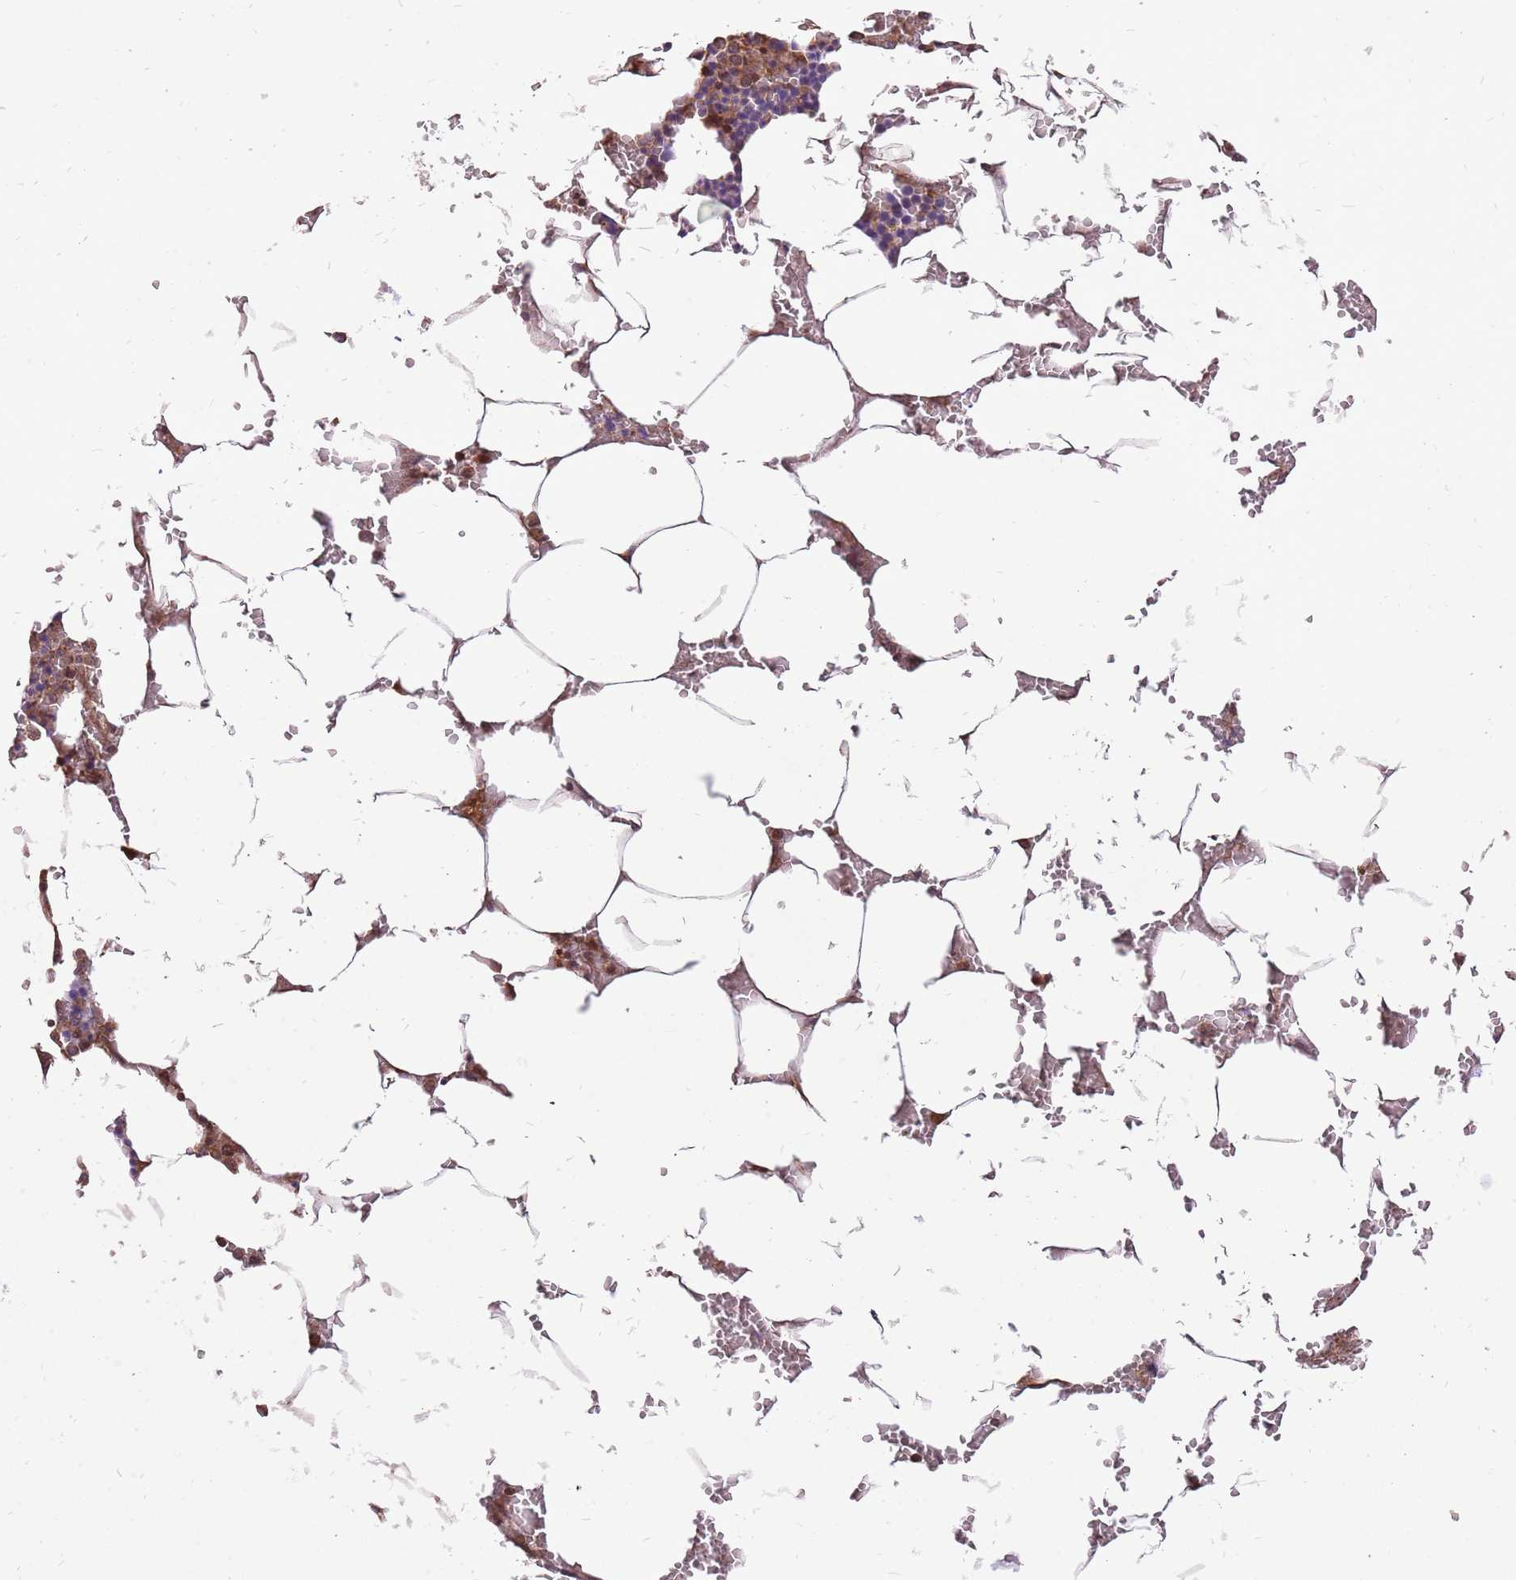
{"staining": {"intensity": "moderate", "quantity": "25%-75%", "location": "cytoplasmic/membranous"}, "tissue": "bone marrow", "cell_type": "Hematopoietic cells", "image_type": "normal", "snomed": [{"axis": "morphology", "description": "Normal tissue, NOS"}, {"axis": "topography", "description": "Bone marrow"}], "caption": "Moderate cytoplasmic/membranous expression is seen in about 25%-75% of hematopoietic cells in benign bone marrow.", "gene": "WASHC4", "patient": {"sex": "male", "age": 70}}